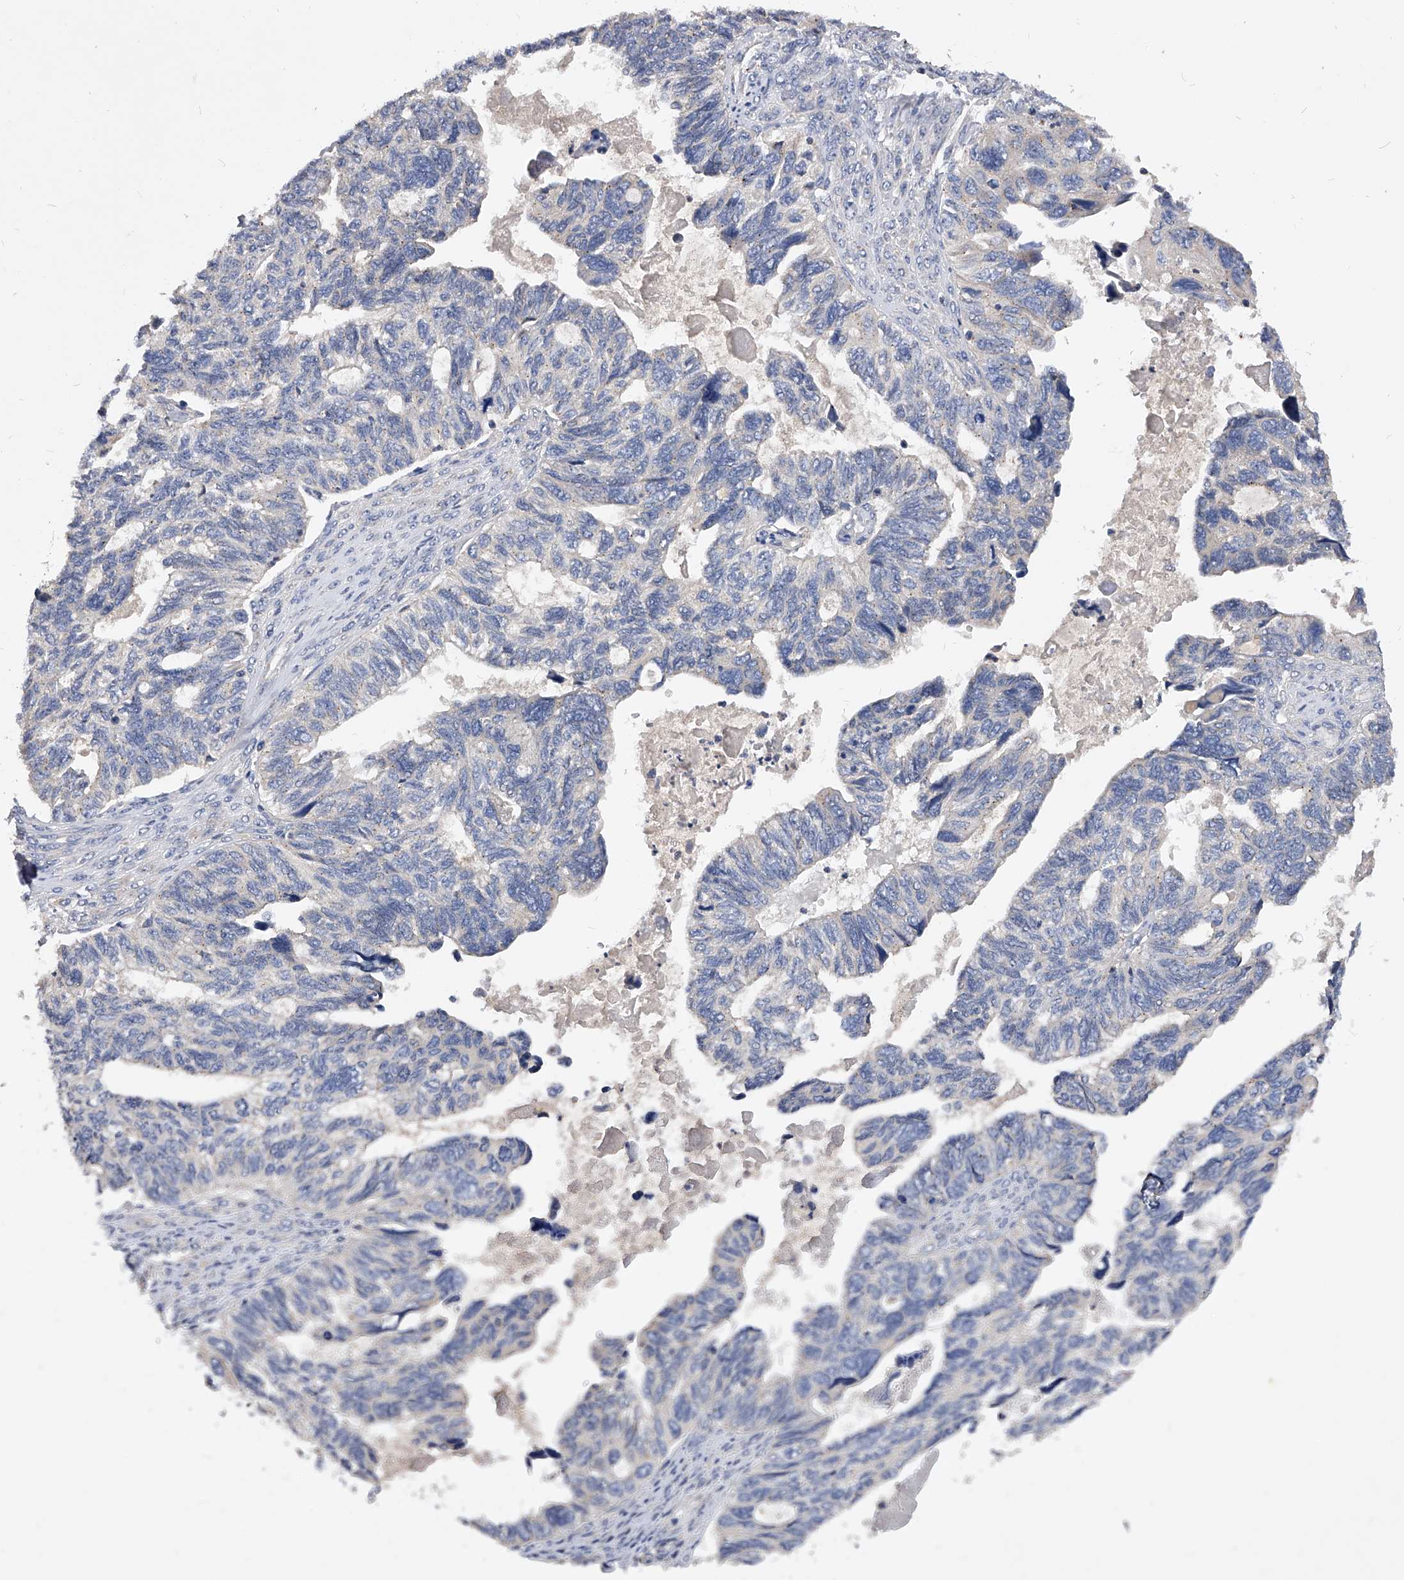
{"staining": {"intensity": "negative", "quantity": "none", "location": "none"}, "tissue": "ovarian cancer", "cell_type": "Tumor cells", "image_type": "cancer", "snomed": [{"axis": "morphology", "description": "Cystadenocarcinoma, serous, NOS"}, {"axis": "topography", "description": "Ovary"}], "caption": "Tumor cells show no significant positivity in serous cystadenocarcinoma (ovarian).", "gene": "ARL4C", "patient": {"sex": "female", "age": 79}}